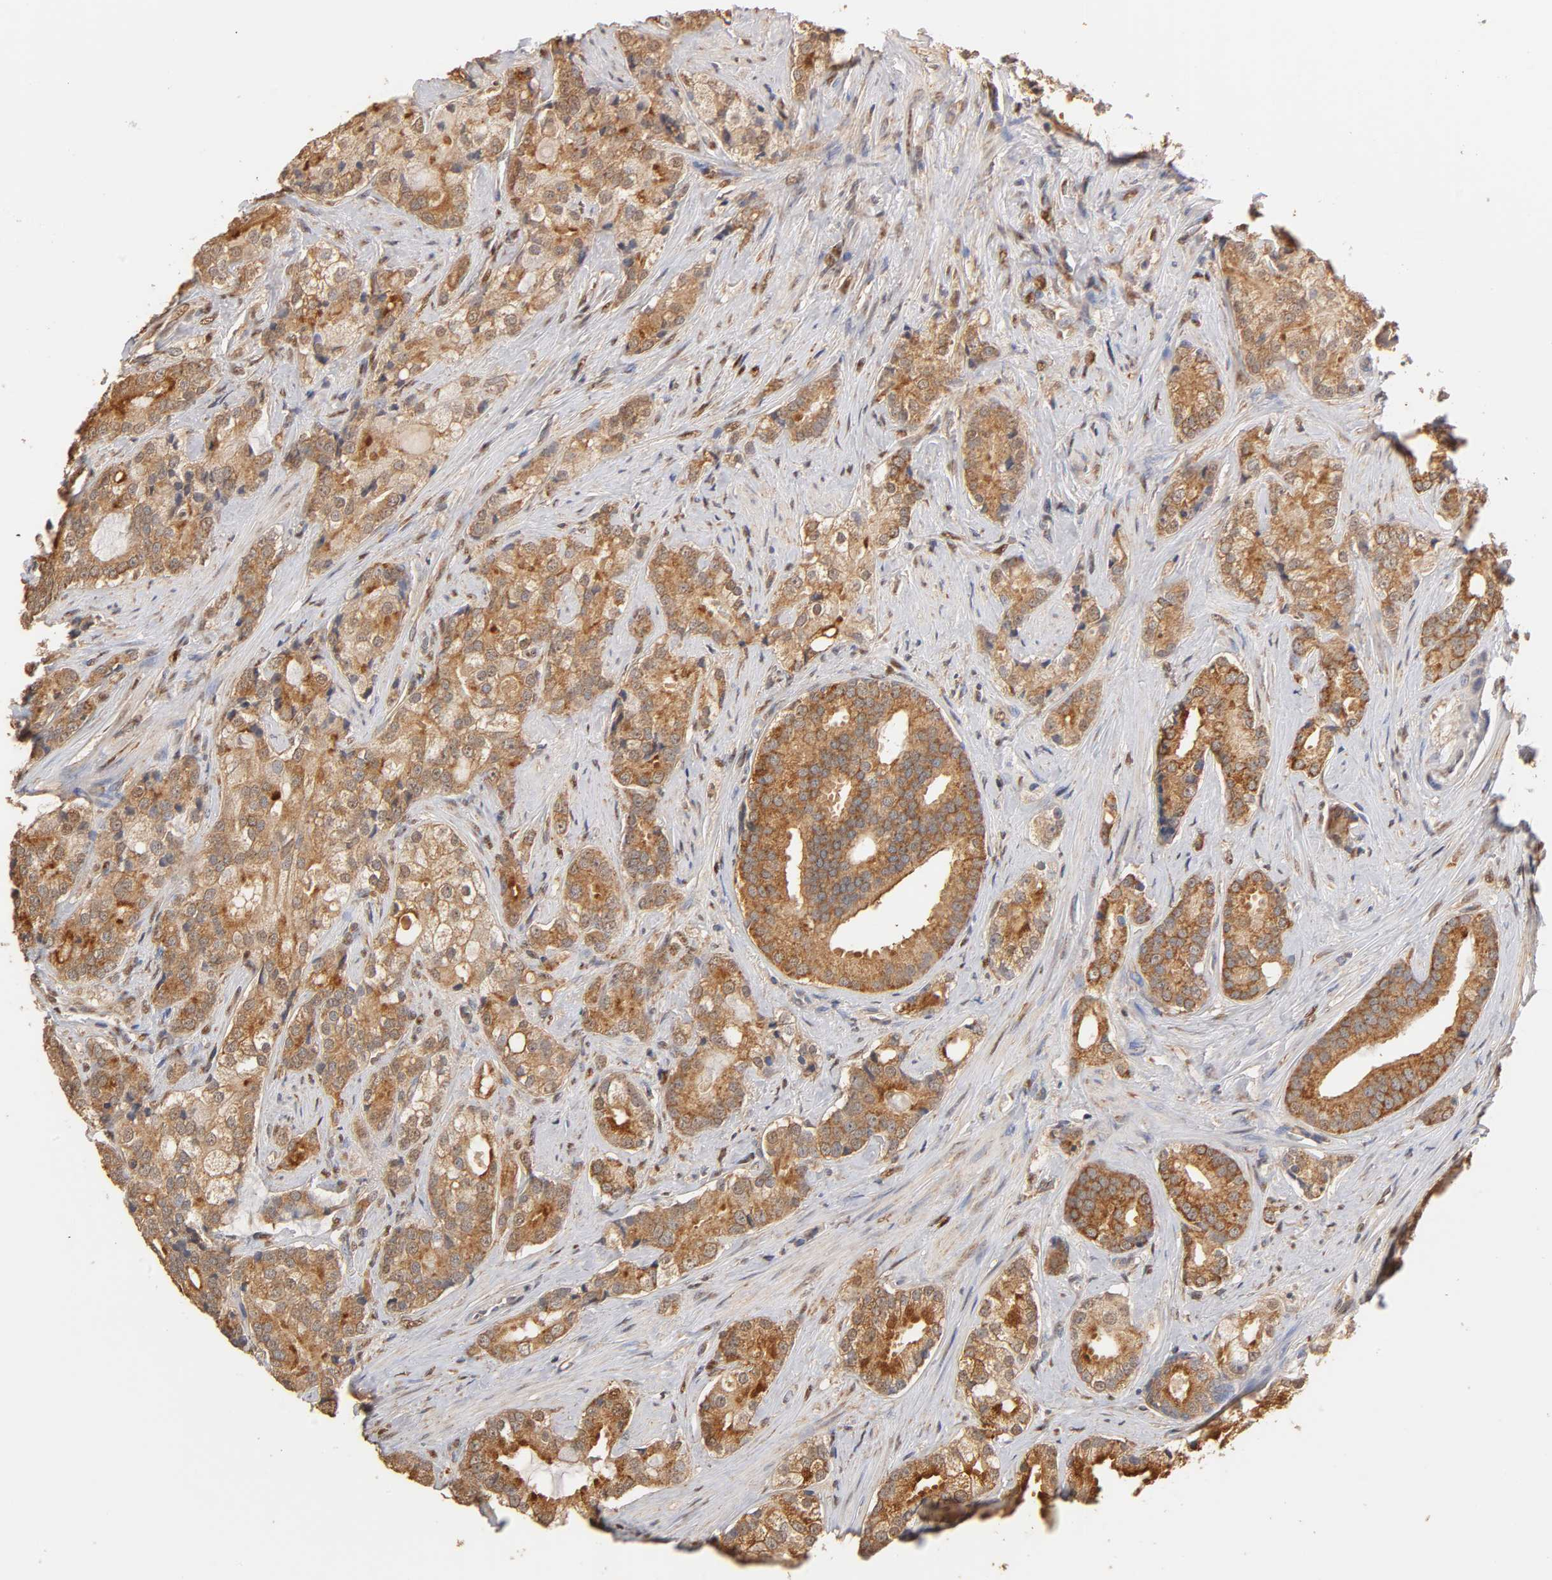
{"staining": {"intensity": "strong", "quantity": ">75%", "location": "cytoplasmic/membranous"}, "tissue": "prostate cancer", "cell_type": "Tumor cells", "image_type": "cancer", "snomed": [{"axis": "morphology", "description": "Adenocarcinoma, Low grade"}, {"axis": "topography", "description": "Prostate"}], "caption": "A high-resolution image shows immunohistochemistry (IHC) staining of prostate low-grade adenocarcinoma, which demonstrates strong cytoplasmic/membranous staining in approximately >75% of tumor cells.", "gene": "PKN1", "patient": {"sex": "male", "age": 58}}